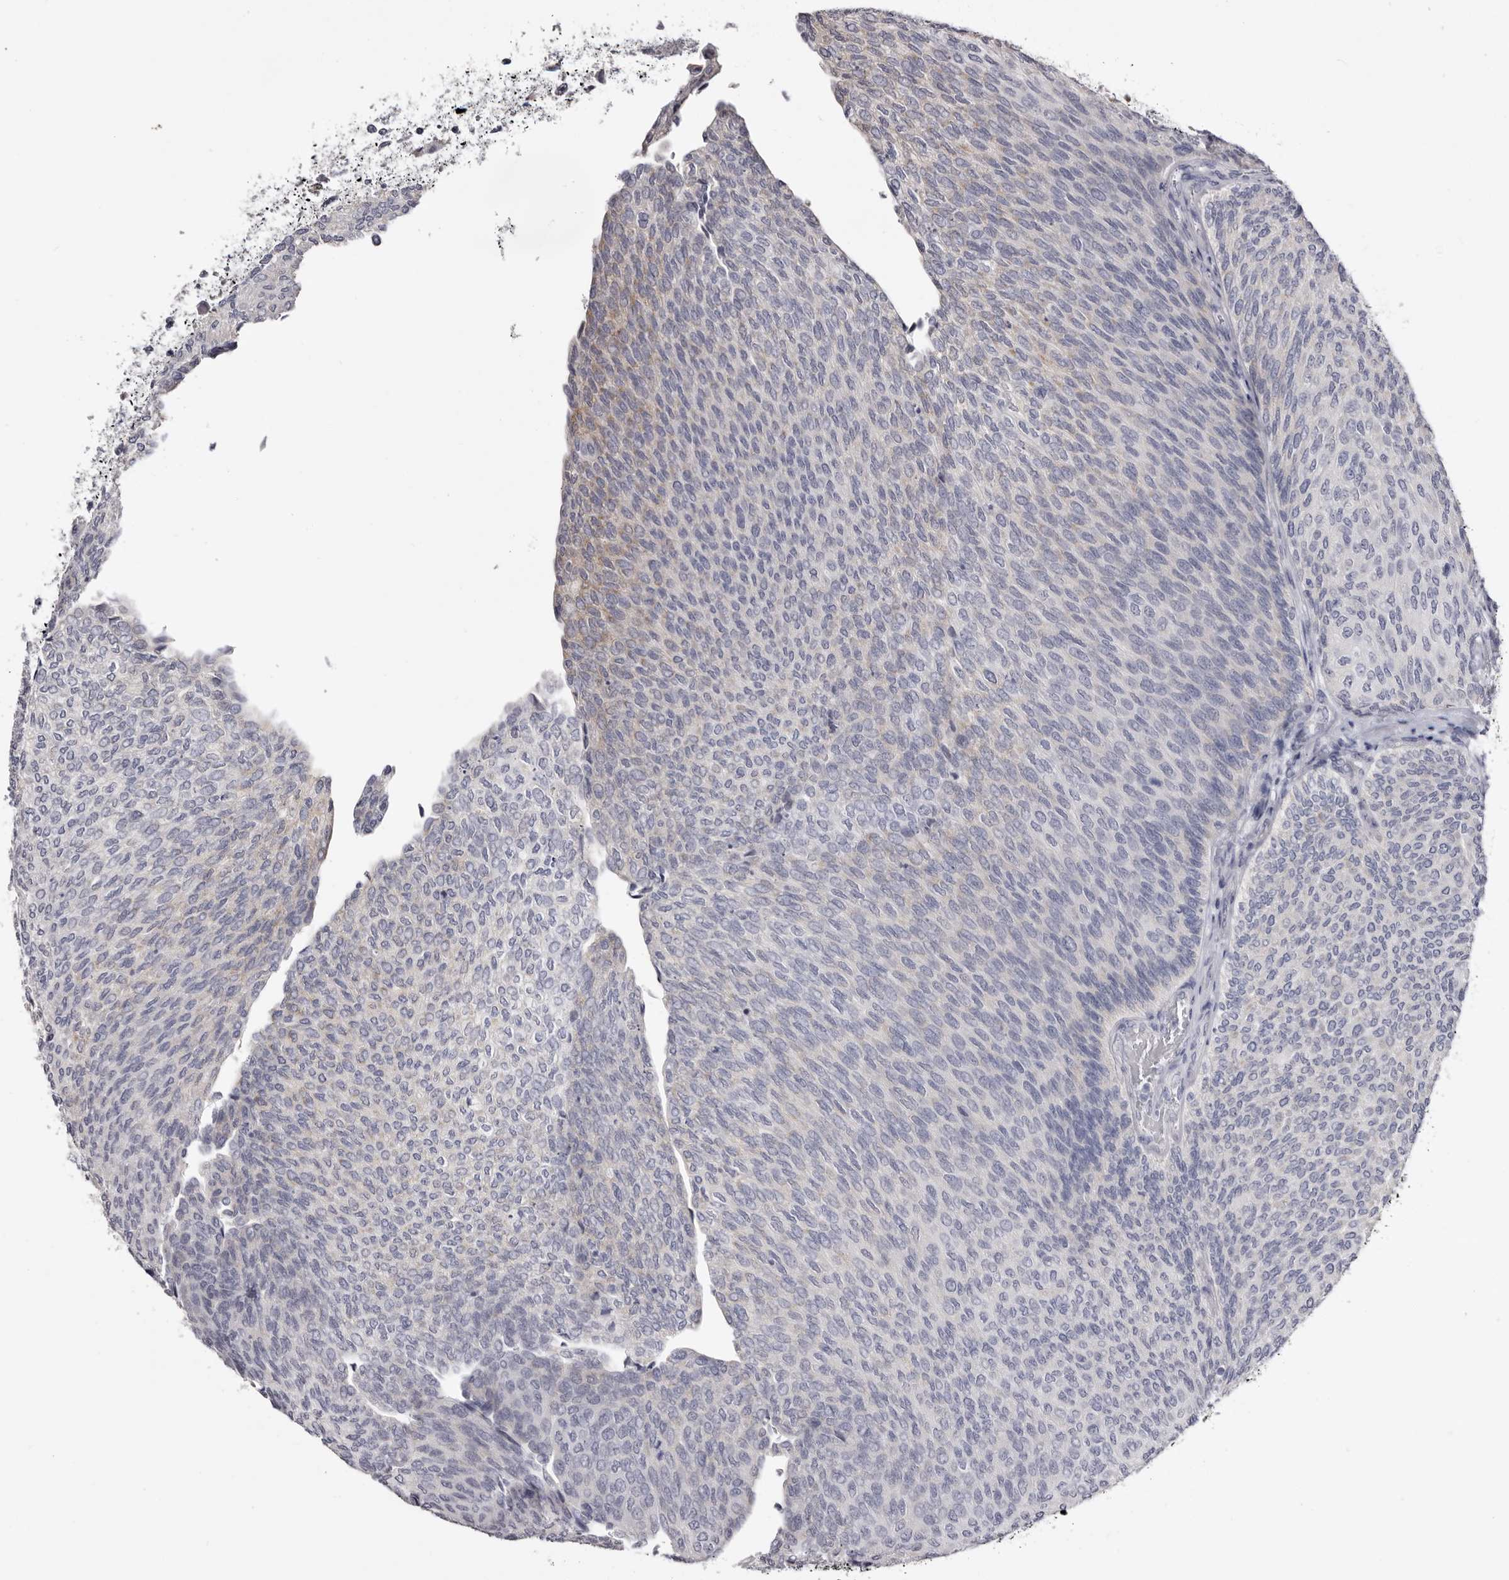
{"staining": {"intensity": "moderate", "quantity": "<25%", "location": "cytoplasmic/membranous"}, "tissue": "urothelial cancer", "cell_type": "Tumor cells", "image_type": "cancer", "snomed": [{"axis": "morphology", "description": "Urothelial carcinoma, Low grade"}, {"axis": "topography", "description": "Urinary bladder"}], "caption": "An image of urothelial cancer stained for a protein displays moderate cytoplasmic/membranous brown staining in tumor cells.", "gene": "CASQ1", "patient": {"sex": "female", "age": 79}}